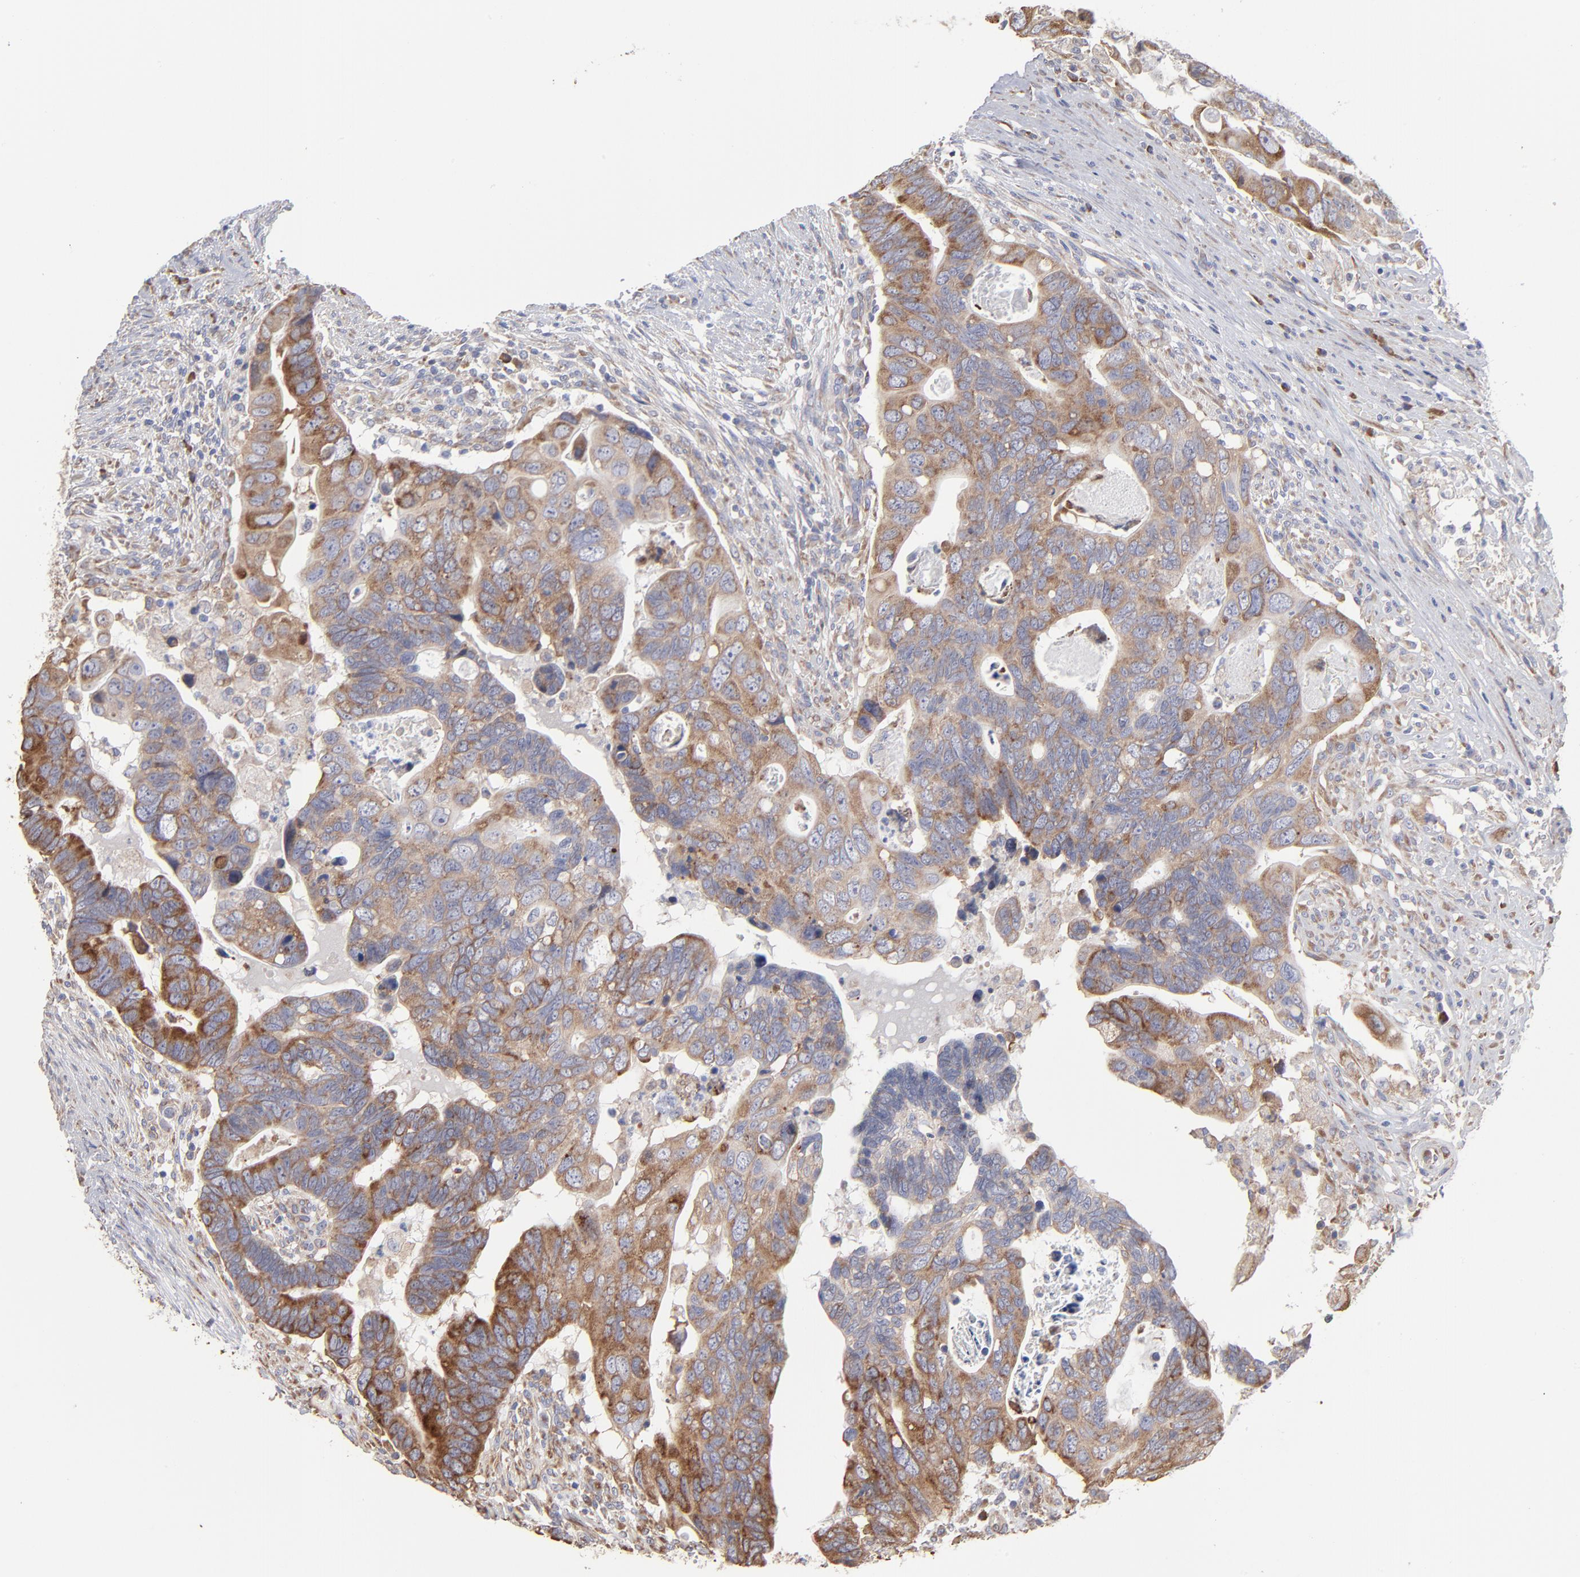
{"staining": {"intensity": "moderate", "quantity": ">75%", "location": "cytoplasmic/membranous"}, "tissue": "colorectal cancer", "cell_type": "Tumor cells", "image_type": "cancer", "snomed": [{"axis": "morphology", "description": "Adenocarcinoma, NOS"}, {"axis": "topography", "description": "Rectum"}], "caption": "Moderate cytoplasmic/membranous protein expression is appreciated in about >75% of tumor cells in colorectal adenocarcinoma.", "gene": "RPL3", "patient": {"sex": "male", "age": 53}}